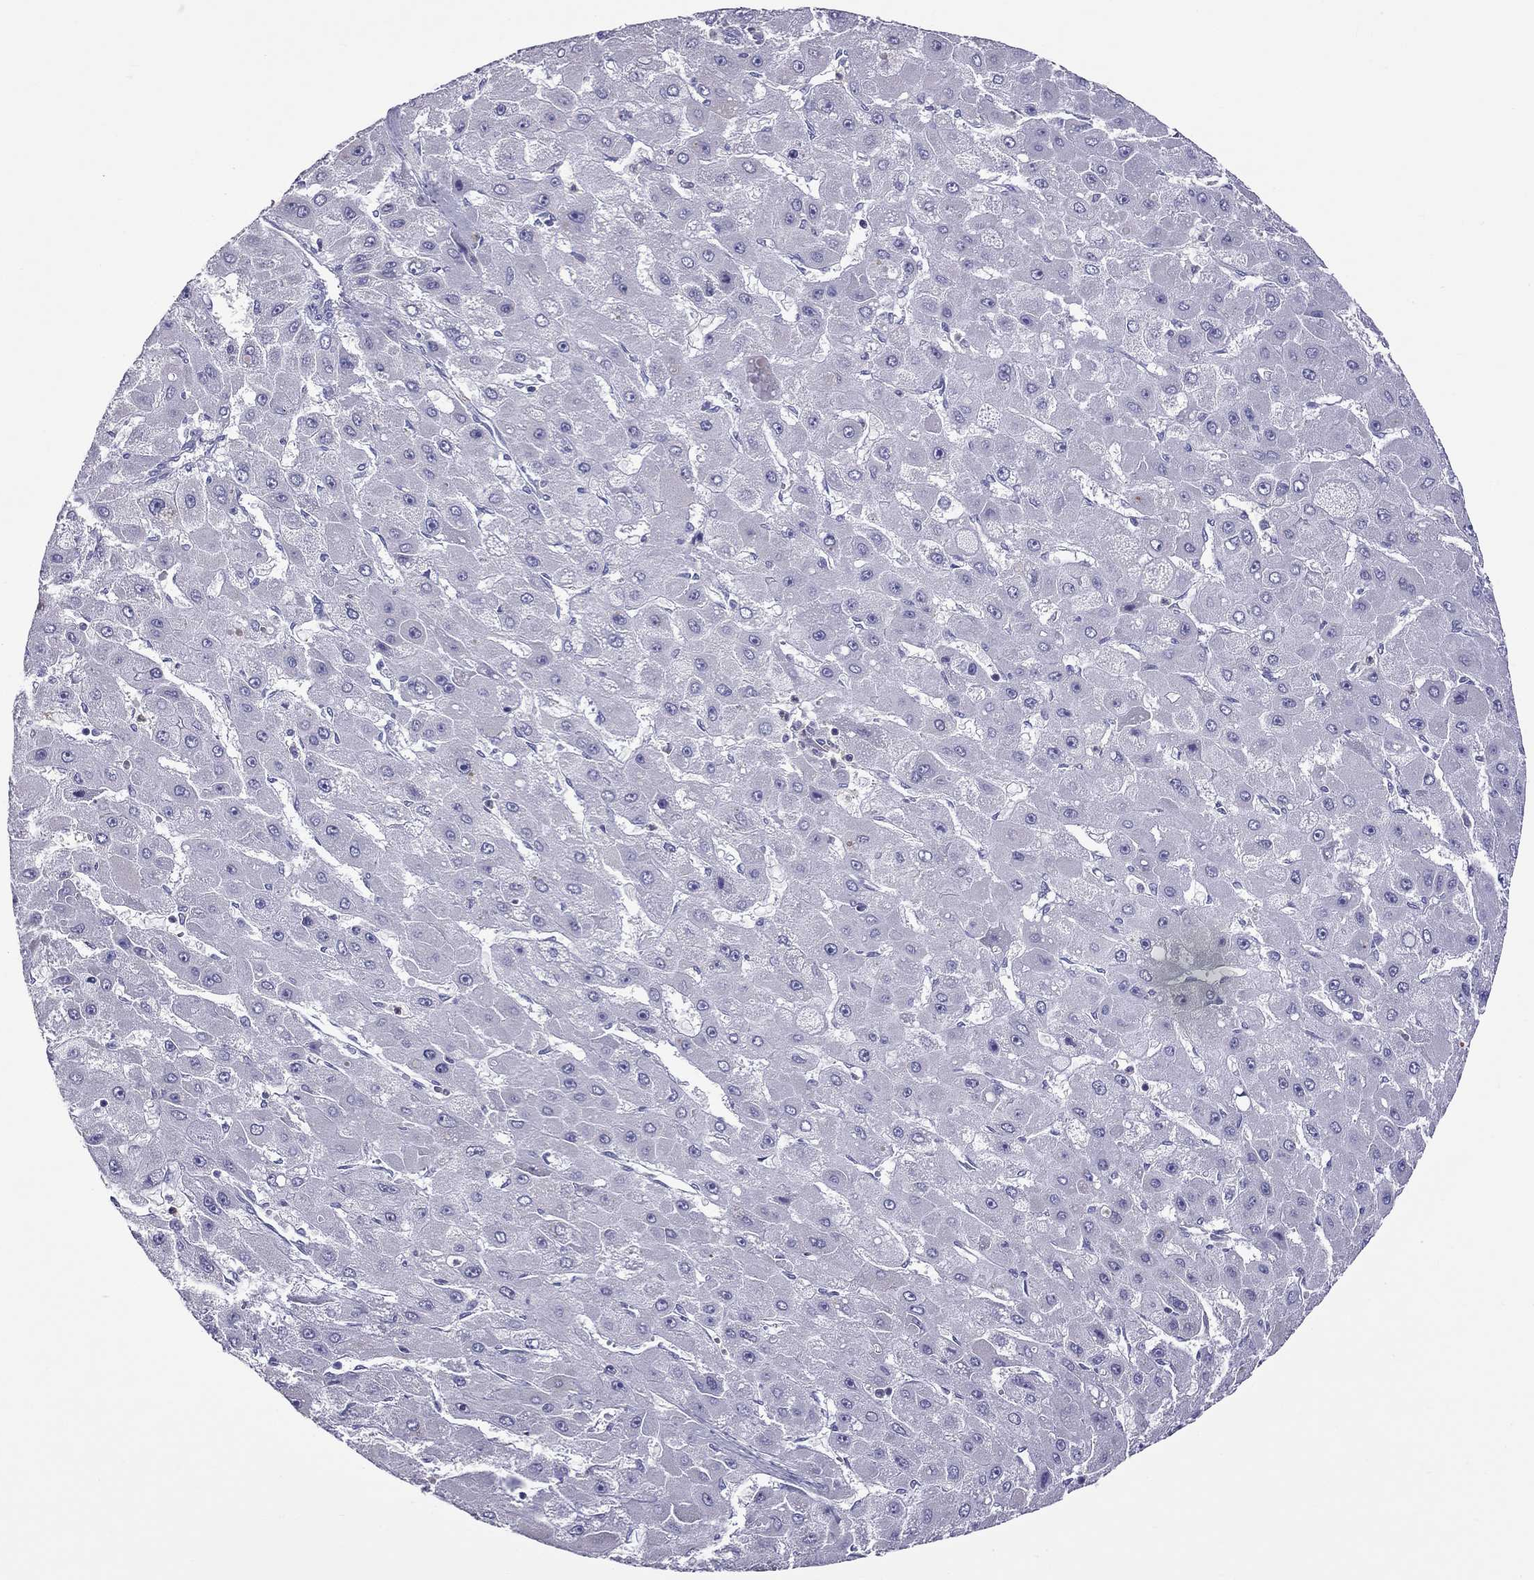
{"staining": {"intensity": "negative", "quantity": "none", "location": "none"}, "tissue": "liver cancer", "cell_type": "Tumor cells", "image_type": "cancer", "snomed": [{"axis": "morphology", "description": "Carcinoma, Hepatocellular, NOS"}, {"axis": "topography", "description": "Liver"}], "caption": "Immunohistochemistry (IHC) of human liver hepatocellular carcinoma shows no positivity in tumor cells.", "gene": "TEX22", "patient": {"sex": "female", "age": 25}}